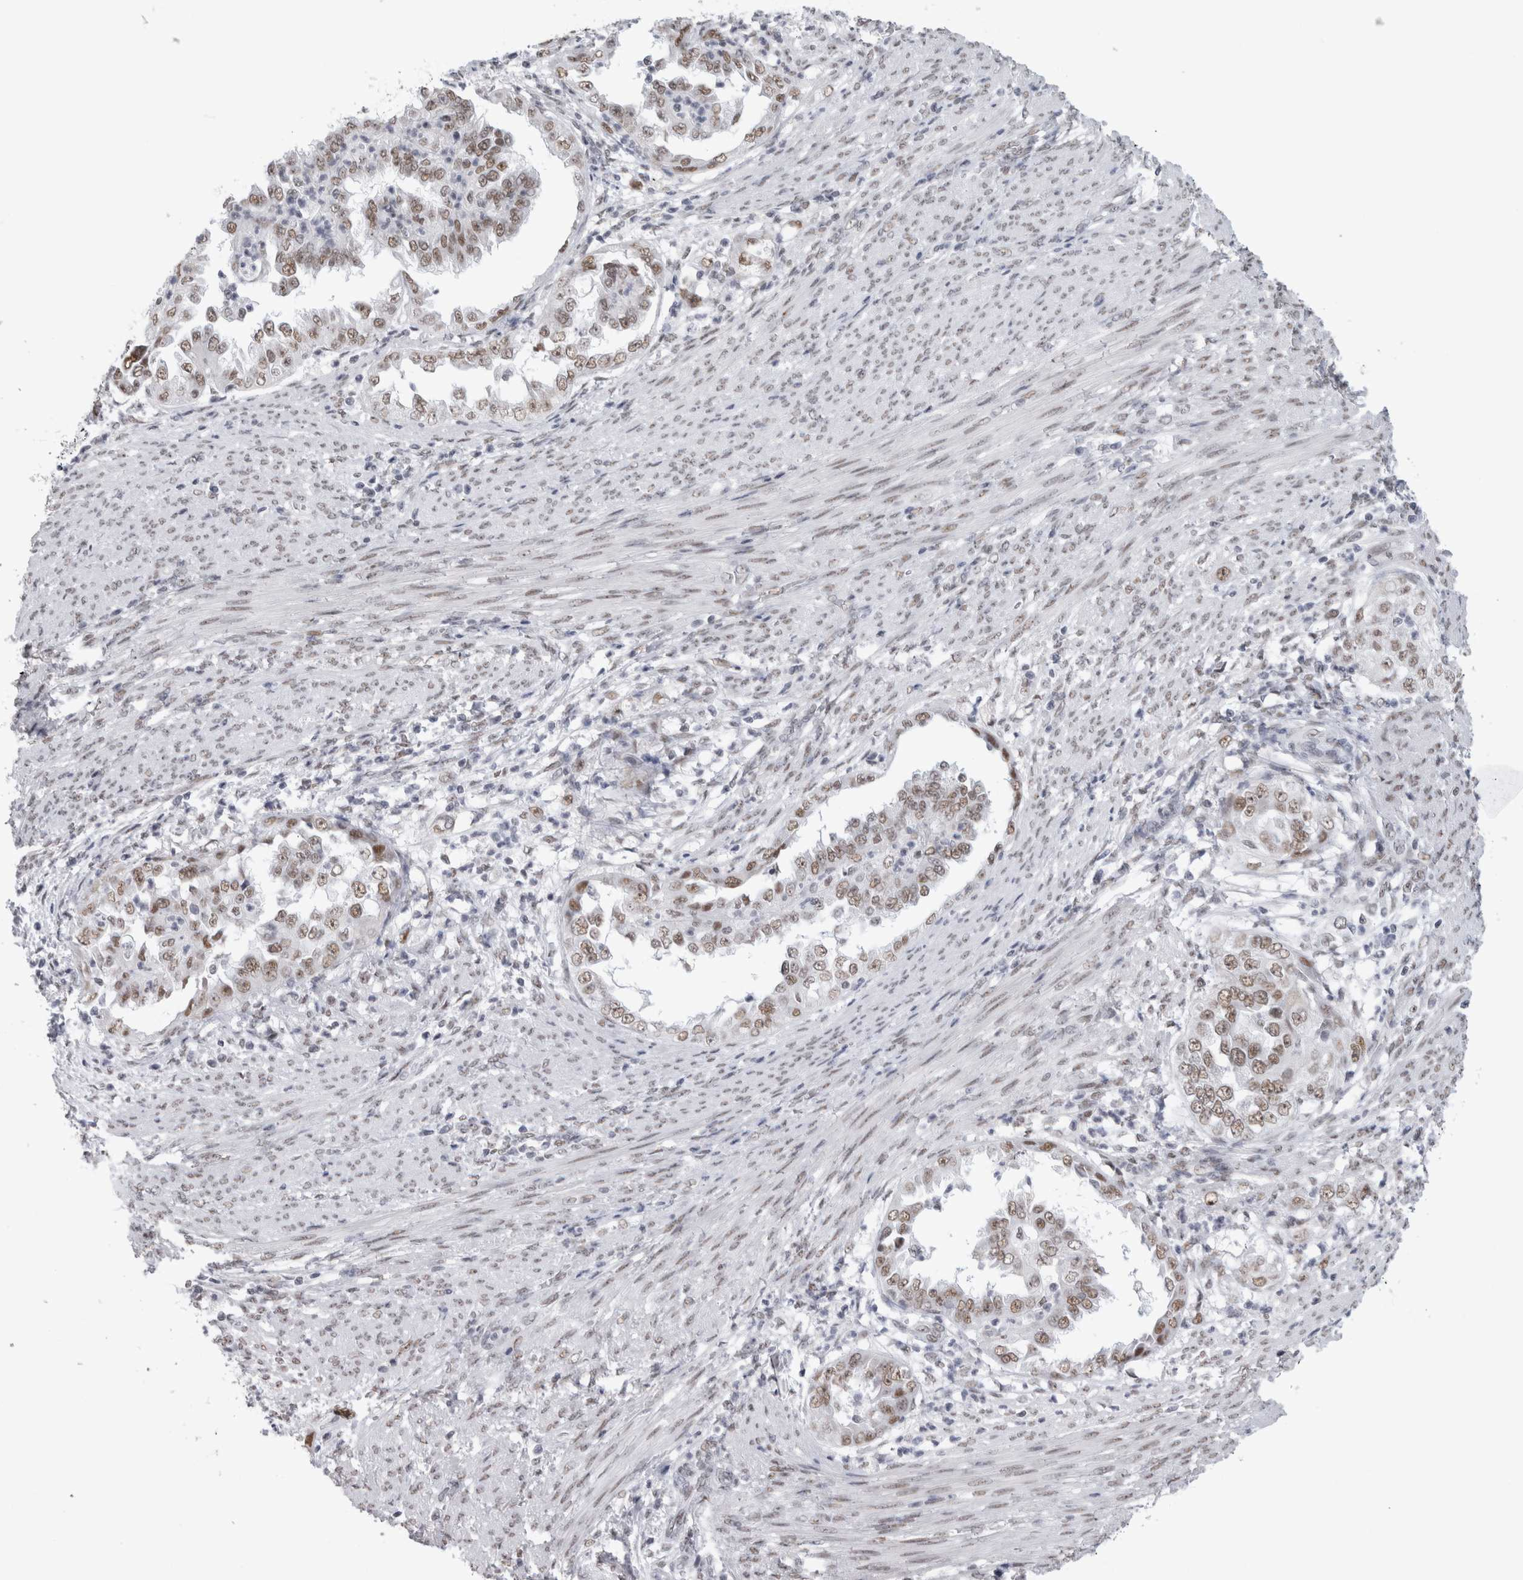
{"staining": {"intensity": "moderate", "quantity": ">75%", "location": "nuclear"}, "tissue": "endometrial cancer", "cell_type": "Tumor cells", "image_type": "cancer", "snomed": [{"axis": "morphology", "description": "Adenocarcinoma, NOS"}, {"axis": "topography", "description": "Endometrium"}], "caption": "Endometrial cancer stained with a brown dye demonstrates moderate nuclear positive expression in approximately >75% of tumor cells.", "gene": "API5", "patient": {"sex": "female", "age": 85}}